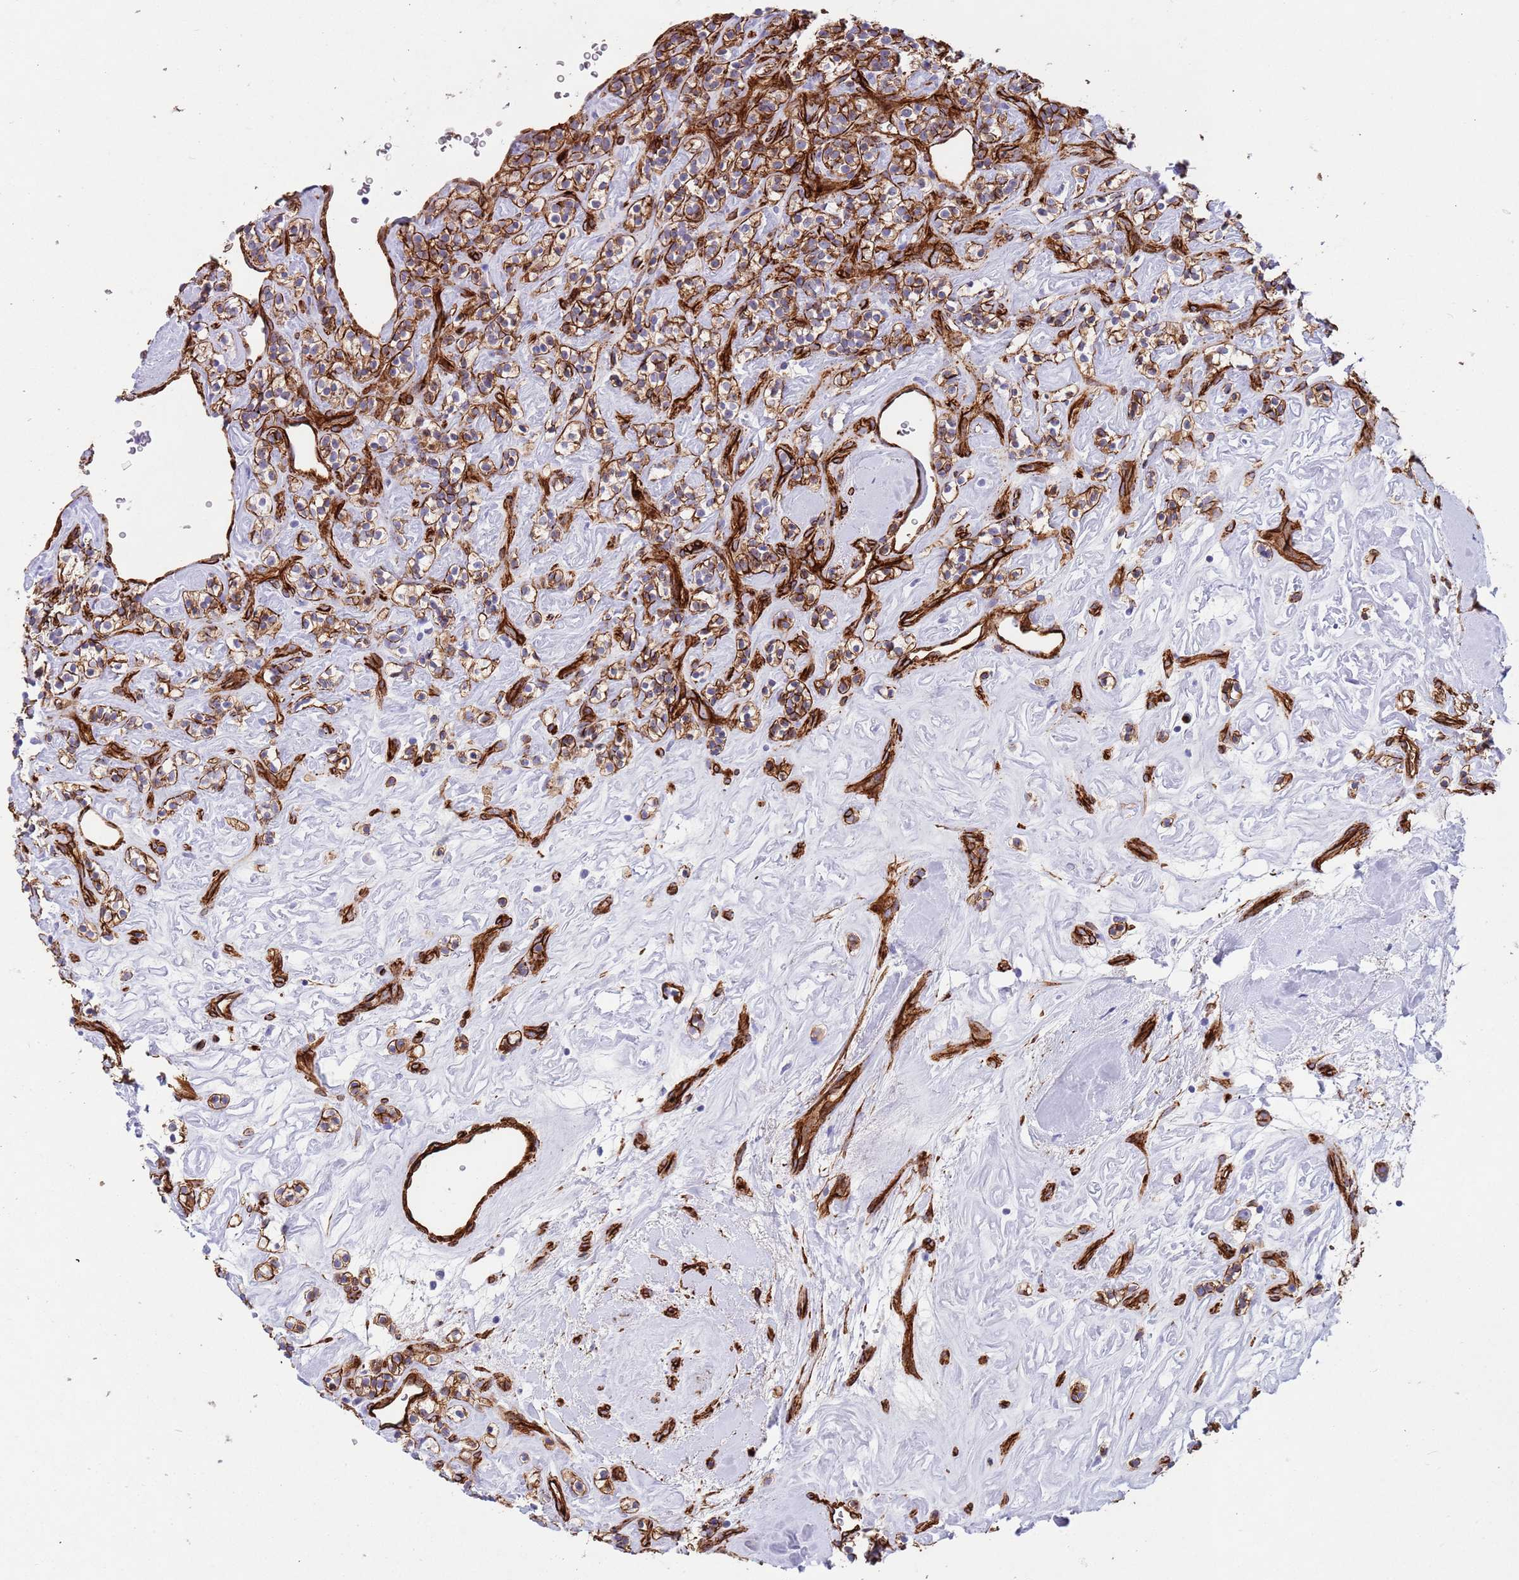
{"staining": {"intensity": "strong", "quantity": ">75%", "location": "cytoplasmic/membranous"}, "tissue": "renal cancer", "cell_type": "Tumor cells", "image_type": "cancer", "snomed": [{"axis": "morphology", "description": "Adenocarcinoma, NOS"}, {"axis": "topography", "description": "Kidney"}], "caption": "Adenocarcinoma (renal) tissue reveals strong cytoplasmic/membranous expression in approximately >75% of tumor cells", "gene": "CAV2", "patient": {"sex": "male", "age": 77}}